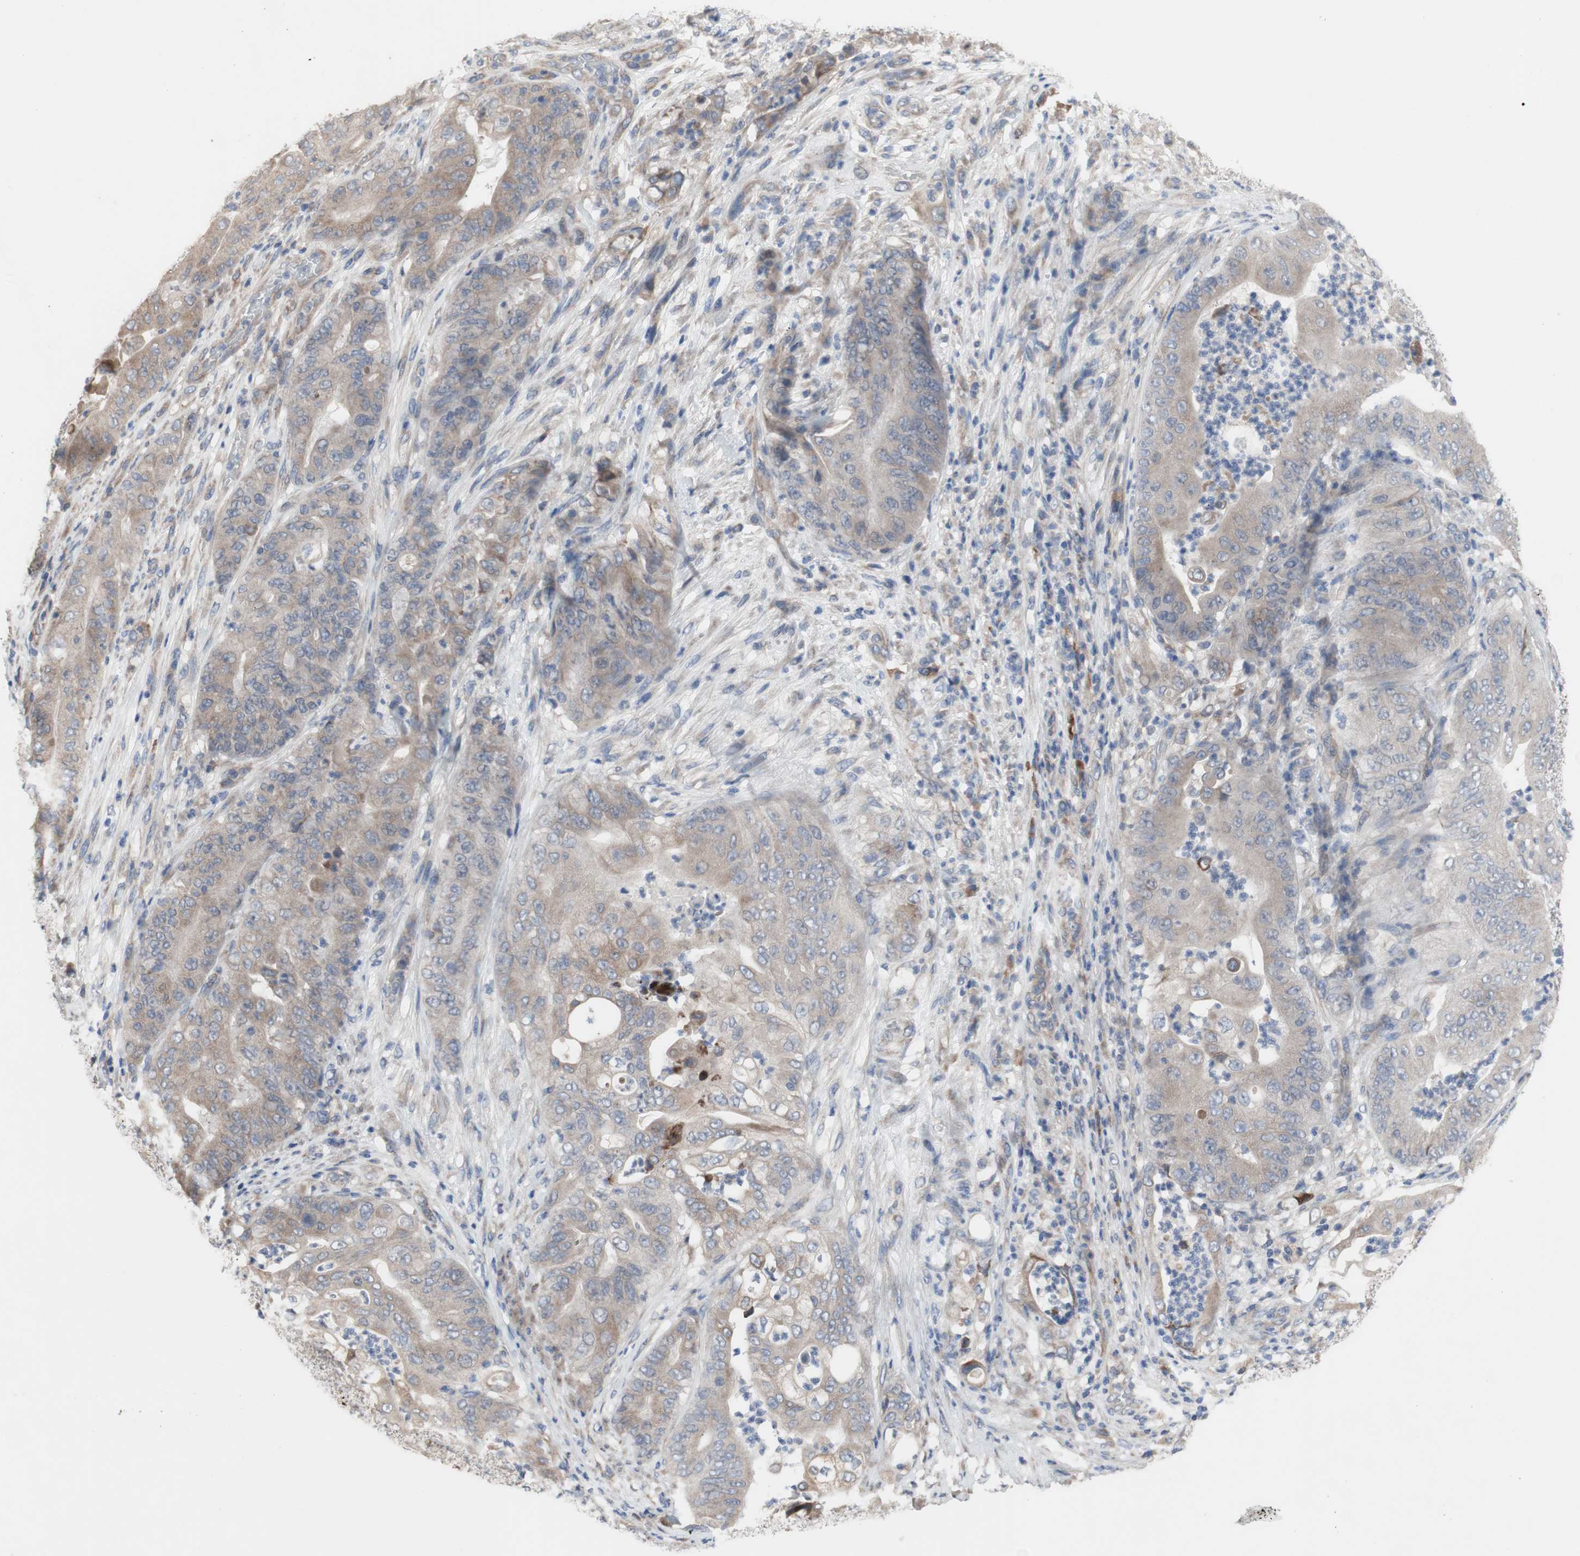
{"staining": {"intensity": "moderate", "quantity": ">75%", "location": "cytoplasmic/membranous"}, "tissue": "stomach cancer", "cell_type": "Tumor cells", "image_type": "cancer", "snomed": [{"axis": "morphology", "description": "Adenocarcinoma, NOS"}, {"axis": "topography", "description": "Stomach"}], "caption": "Immunohistochemistry of human adenocarcinoma (stomach) shows medium levels of moderate cytoplasmic/membranous staining in approximately >75% of tumor cells. Ihc stains the protein in brown and the nuclei are stained blue.", "gene": "TTC14", "patient": {"sex": "female", "age": 73}}